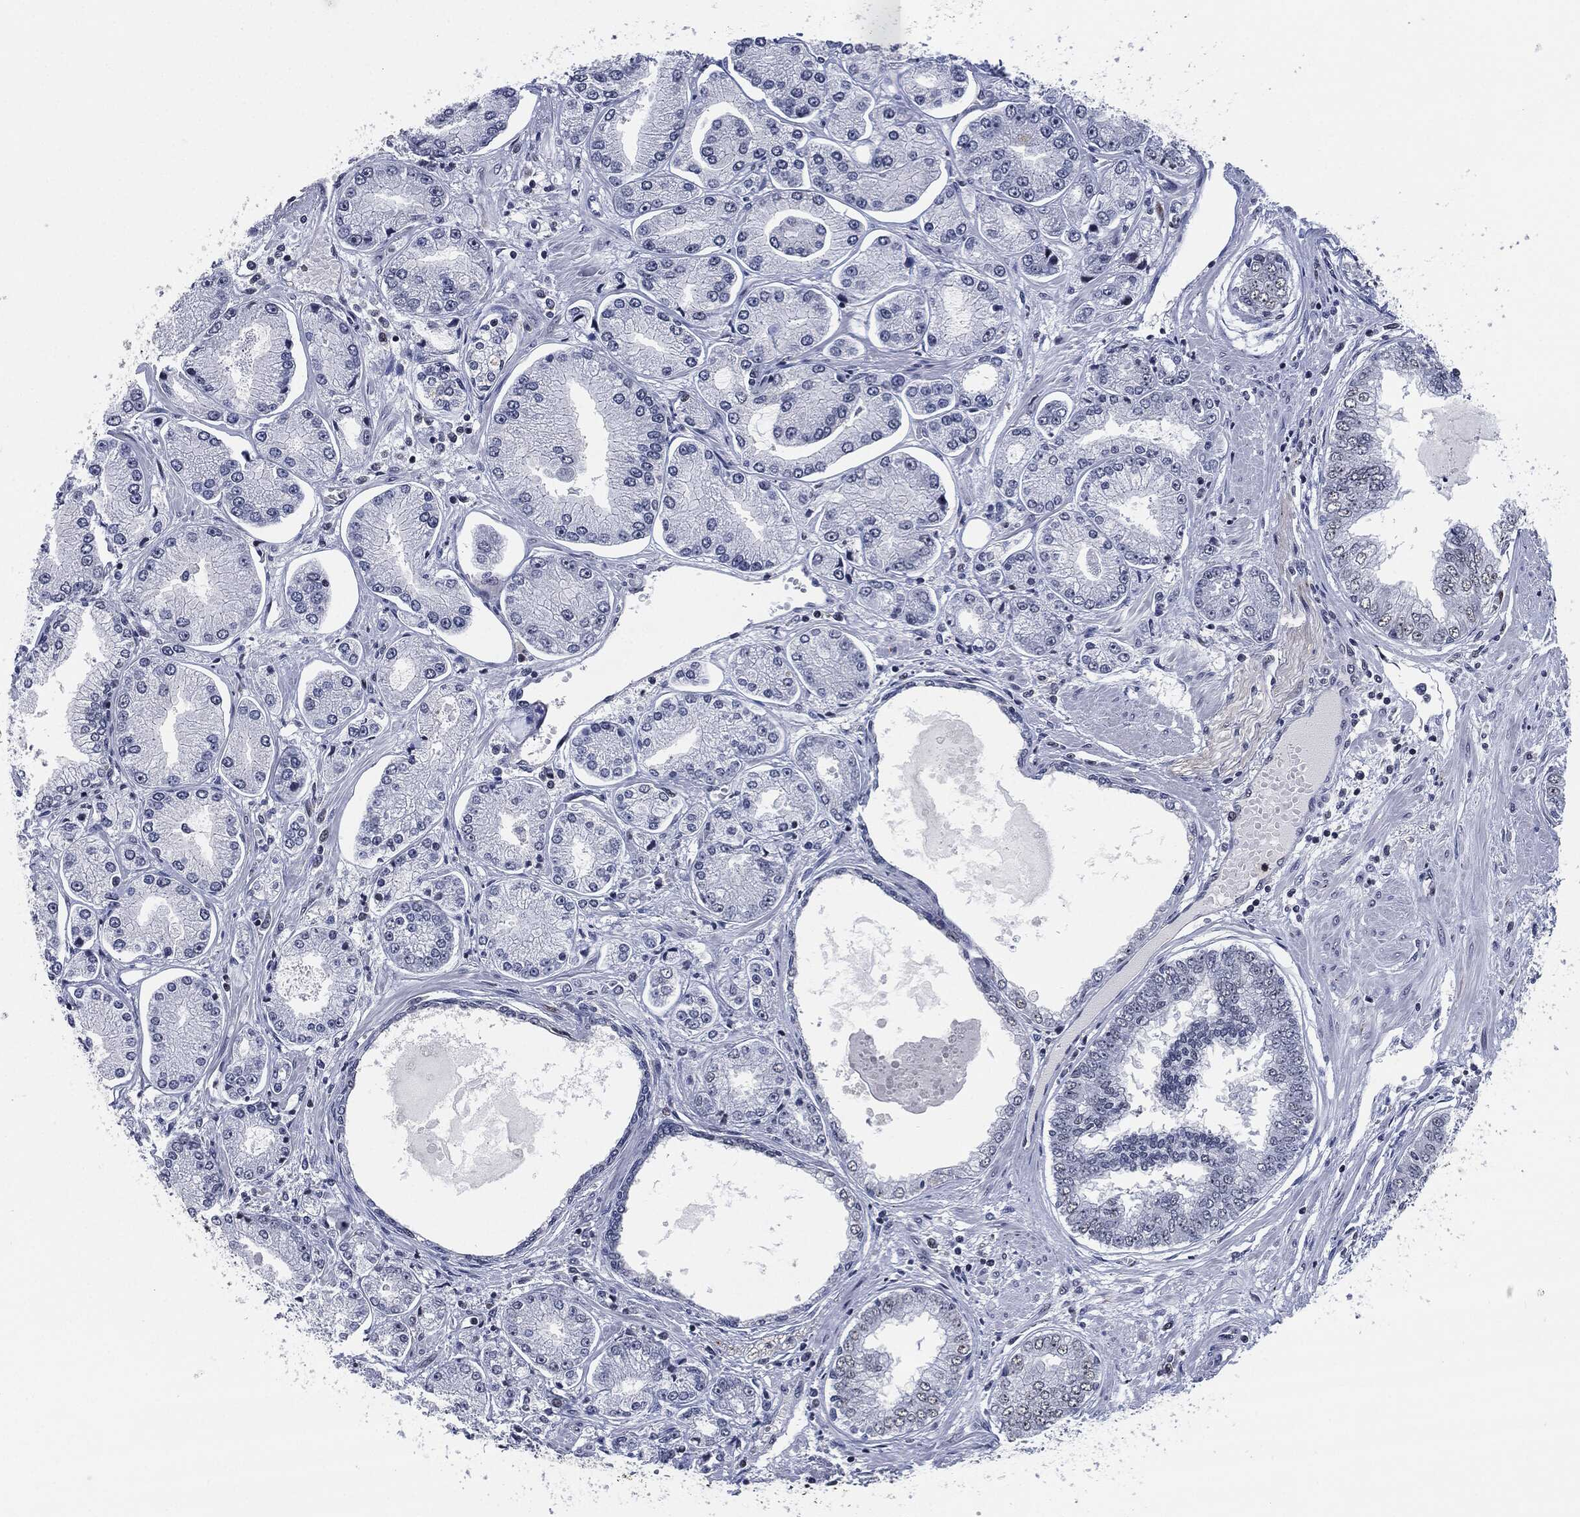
{"staining": {"intensity": "negative", "quantity": "none", "location": "none"}, "tissue": "prostate cancer", "cell_type": "Tumor cells", "image_type": "cancer", "snomed": [{"axis": "morphology", "description": "Adenocarcinoma, Low grade"}, {"axis": "topography", "description": "Prostate"}], "caption": "DAB (3,3'-diaminobenzidine) immunohistochemical staining of adenocarcinoma (low-grade) (prostate) demonstrates no significant staining in tumor cells. Nuclei are stained in blue.", "gene": "AKT2", "patient": {"sex": "male", "age": 72}}